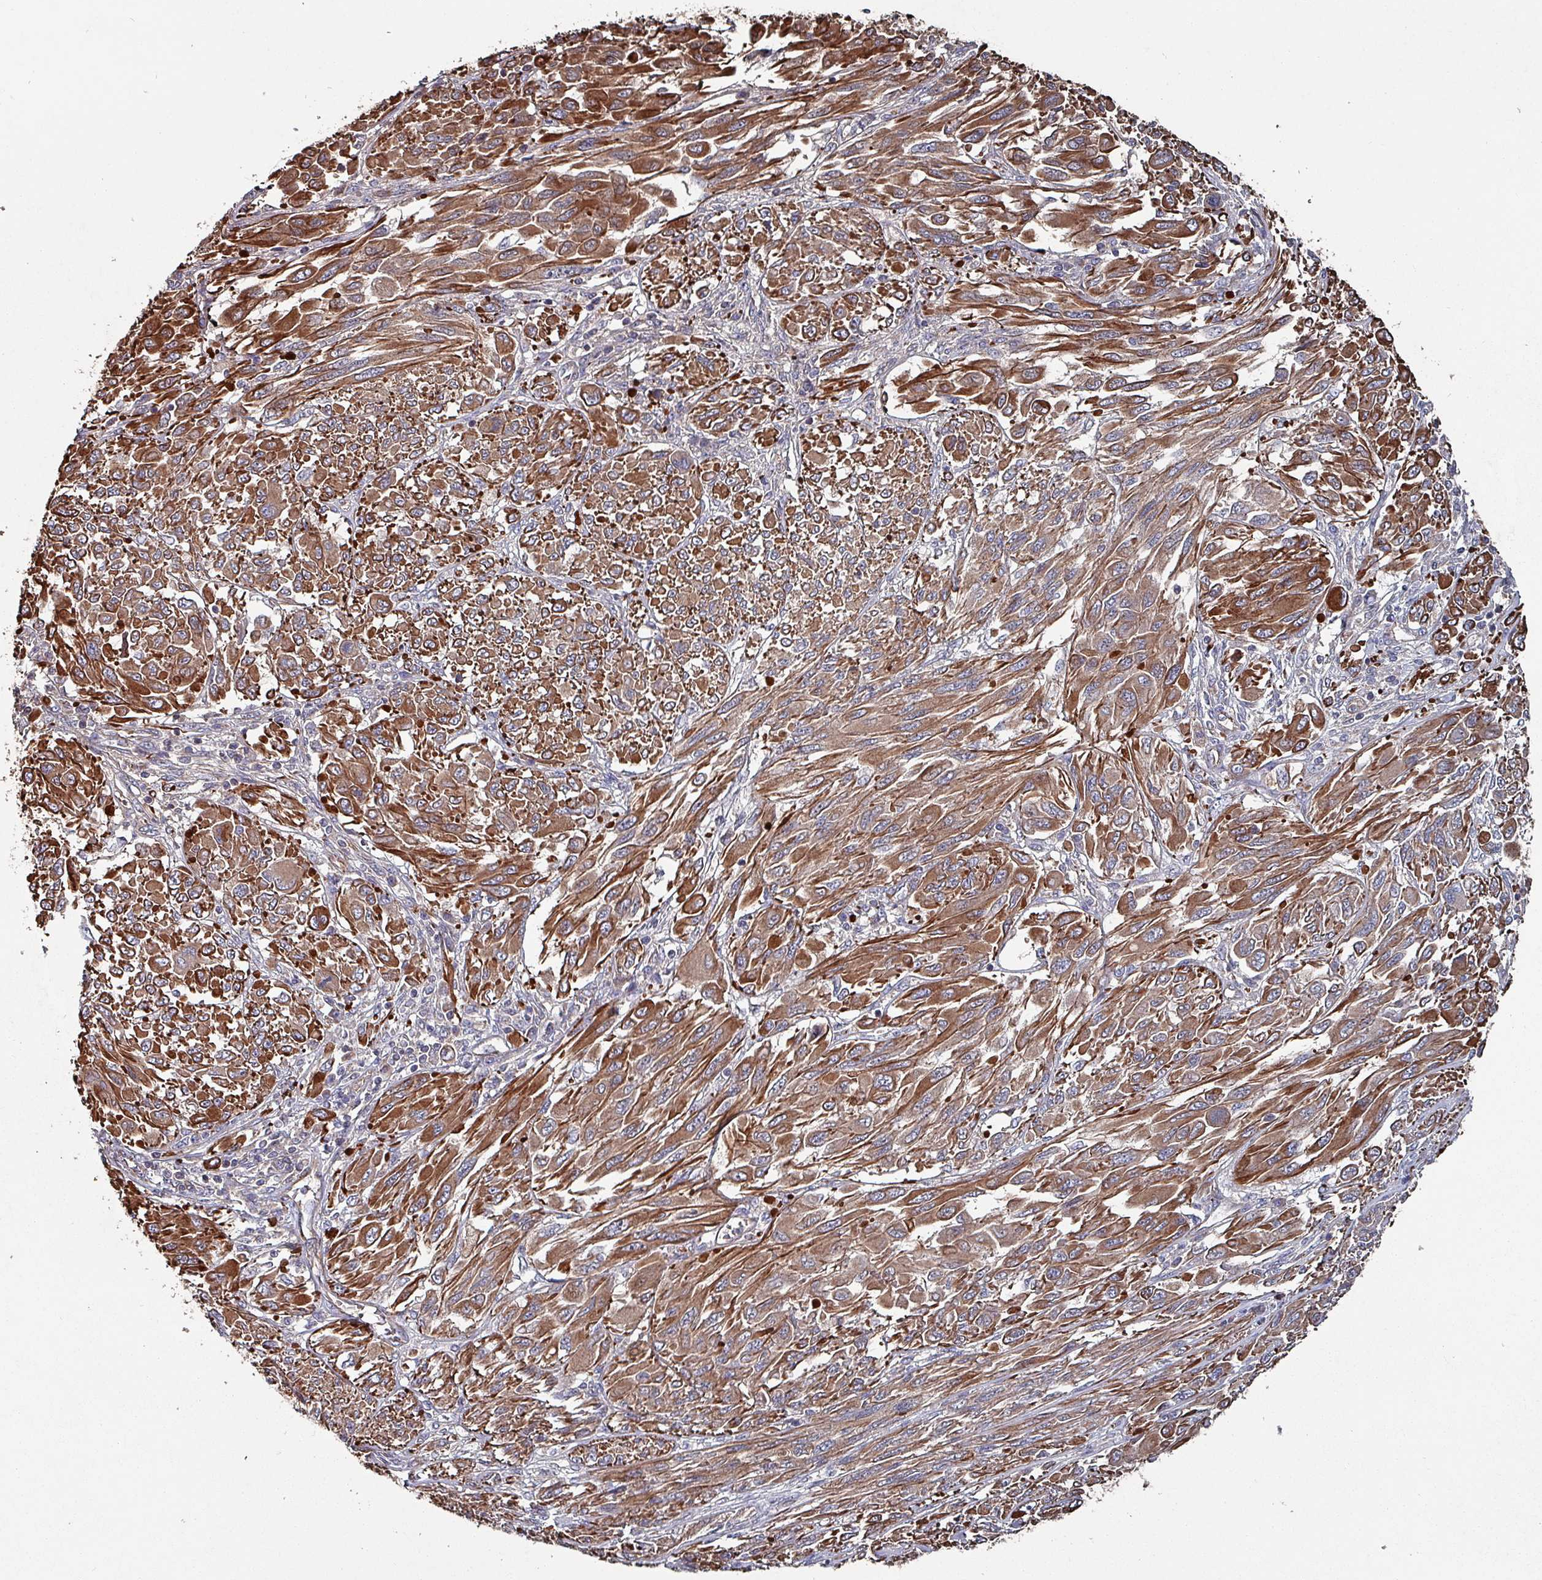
{"staining": {"intensity": "strong", "quantity": ">75%", "location": "cytoplasmic/membranous"}, "tissue": "melanoma", "cell_type": "Tumor cells", "image_type": "cancer", "snomed": [{"axis": "morphology", "description": "Malignant melanoma, NOS"}, {"axis": "topography", "description": "Skin"}], "caption": "Malignant melanoma stained with a brown dye exhibits strong cytoplasmic/membranous positive staining in approximately >75% of tumor cells.", "gene": "ANO10", "patient": {"sex": "female", "age": 91}}